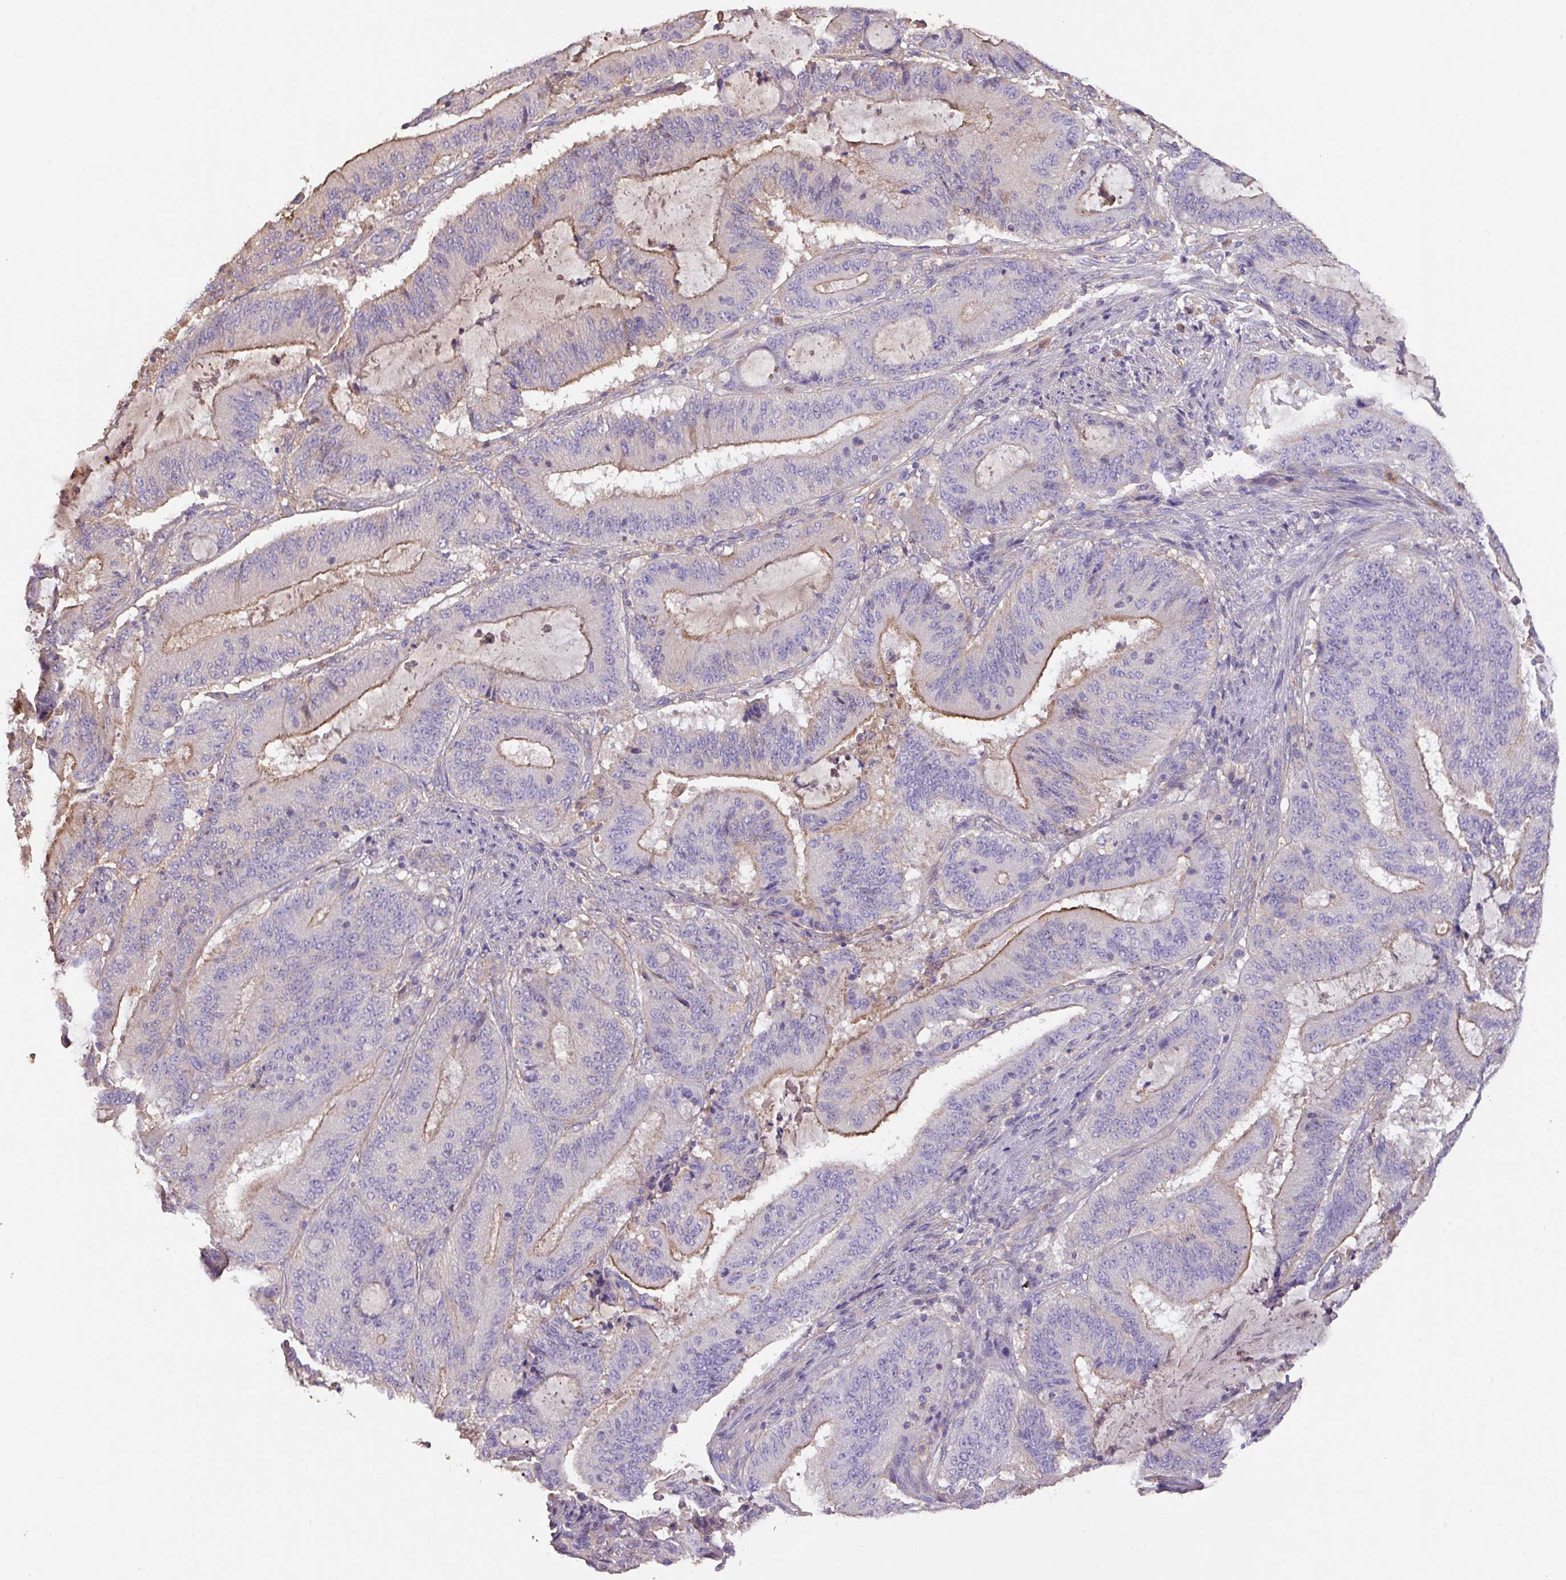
{"staining": {"intensity": "moderate", "quantity": "<25%", "location": "cytoplasmic/membranous"}, "tissue": "liver cancer", "cell_type": "Tumor cells", "image_type": "cancer", "snomed": [{"axis": "morphology", "description": "Normal tissue, NOS"}, {"axis": "morphology", "description": "Cholangiocarcinoma"}, {"axis": "topography", "description": "Liver"}, {"axis": "topography", "description": "Peripheral nerve tissue"}], "caption": "Protein expression analysis of human cholangiocarcinoma (liver) reveals moderate cytoplasmic/membranous staining in approximately <25% of tumor cells.", "gene": "CALML4", "patient": {"sex": "female", "age": 73}}